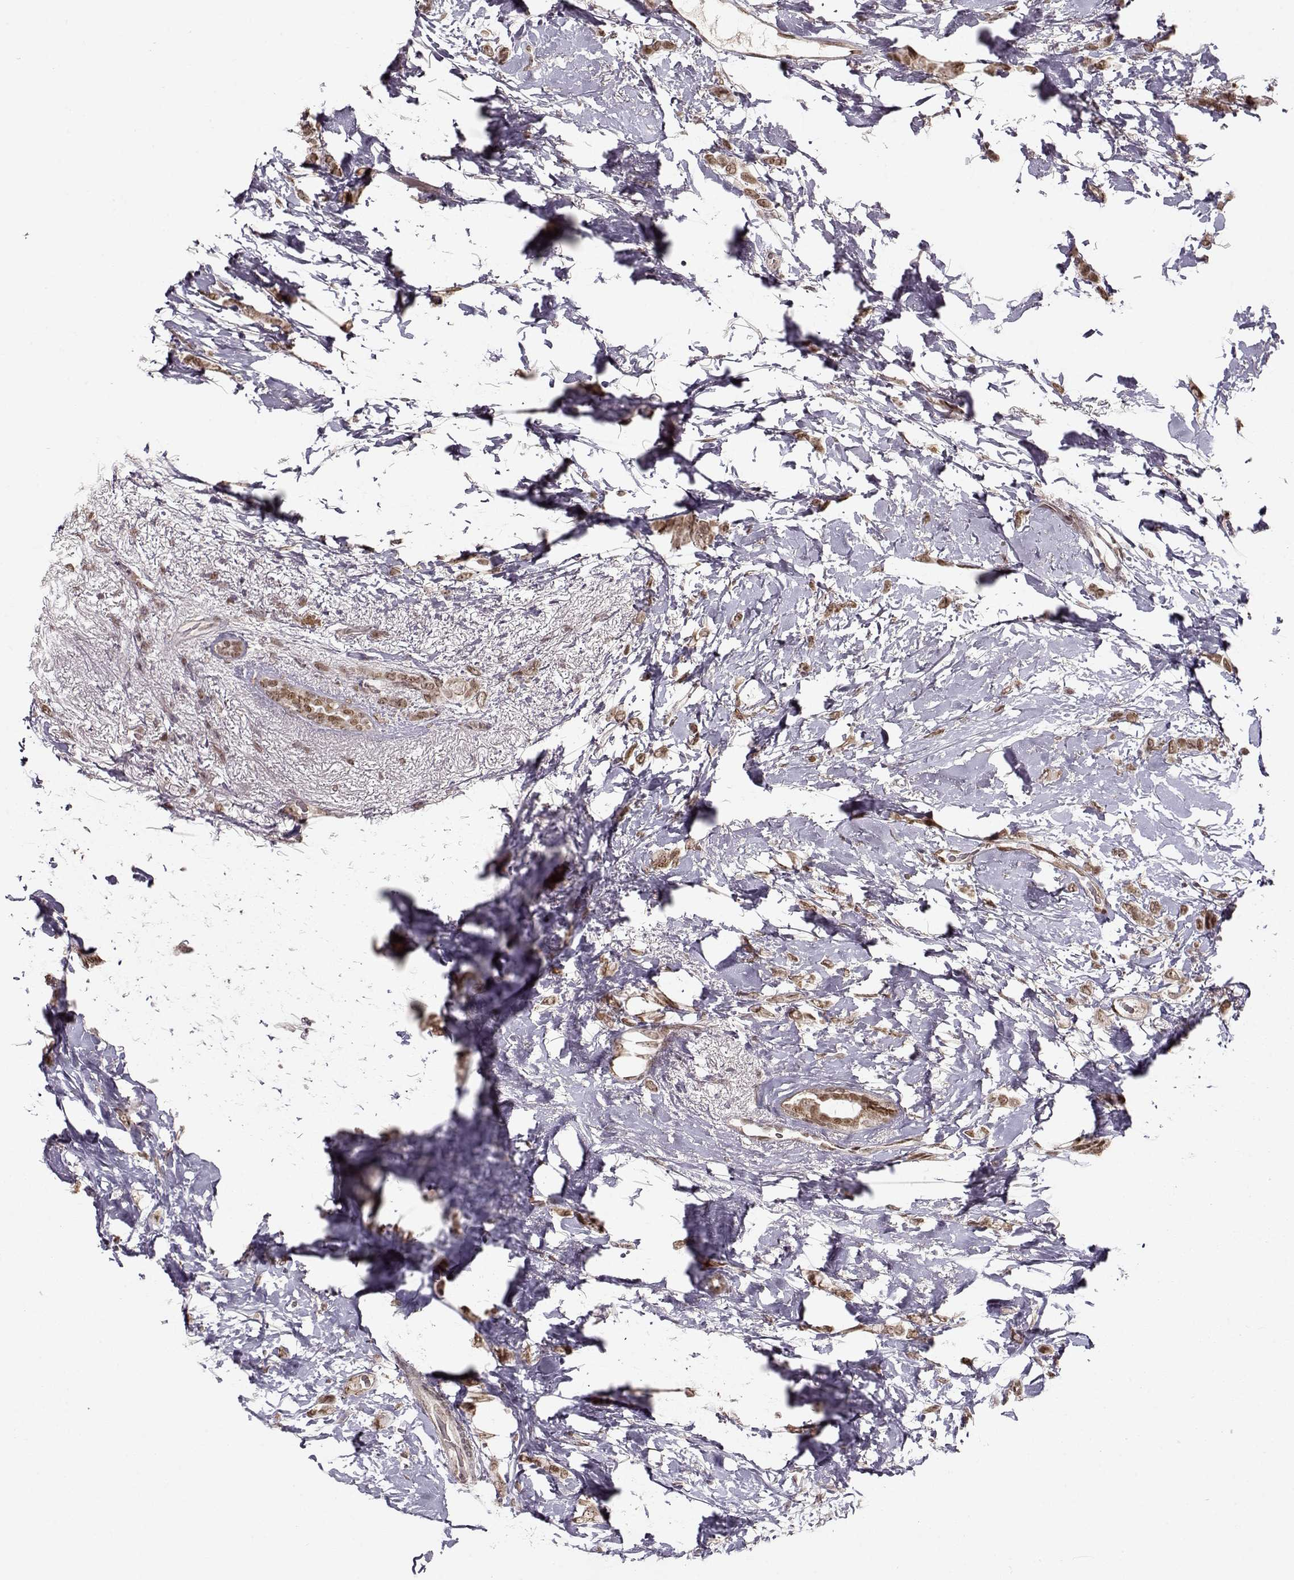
{"staining": {"intensity": "strong", "quantity": ">75%", "location": "cytoplasmic/membranous,nuclear"}, "tissue": "breast cancer", "cell_type": "Tumor cells", "image_type": "cancer", "snomed": [{"axis": "morphology", "description": "Lobular carcinoma"}, {"axis": "topography", "description": "Breast"}], "caption": "Tumor cells display high levels of strong cytoplasmic/membranous and nuclear expression in approximately >75% of cells in breast cancer (lobular carcinoma). Nuclei are stained in blue.", "gene": "RAI1", "patient": {"sex": "female", "age": 66}}